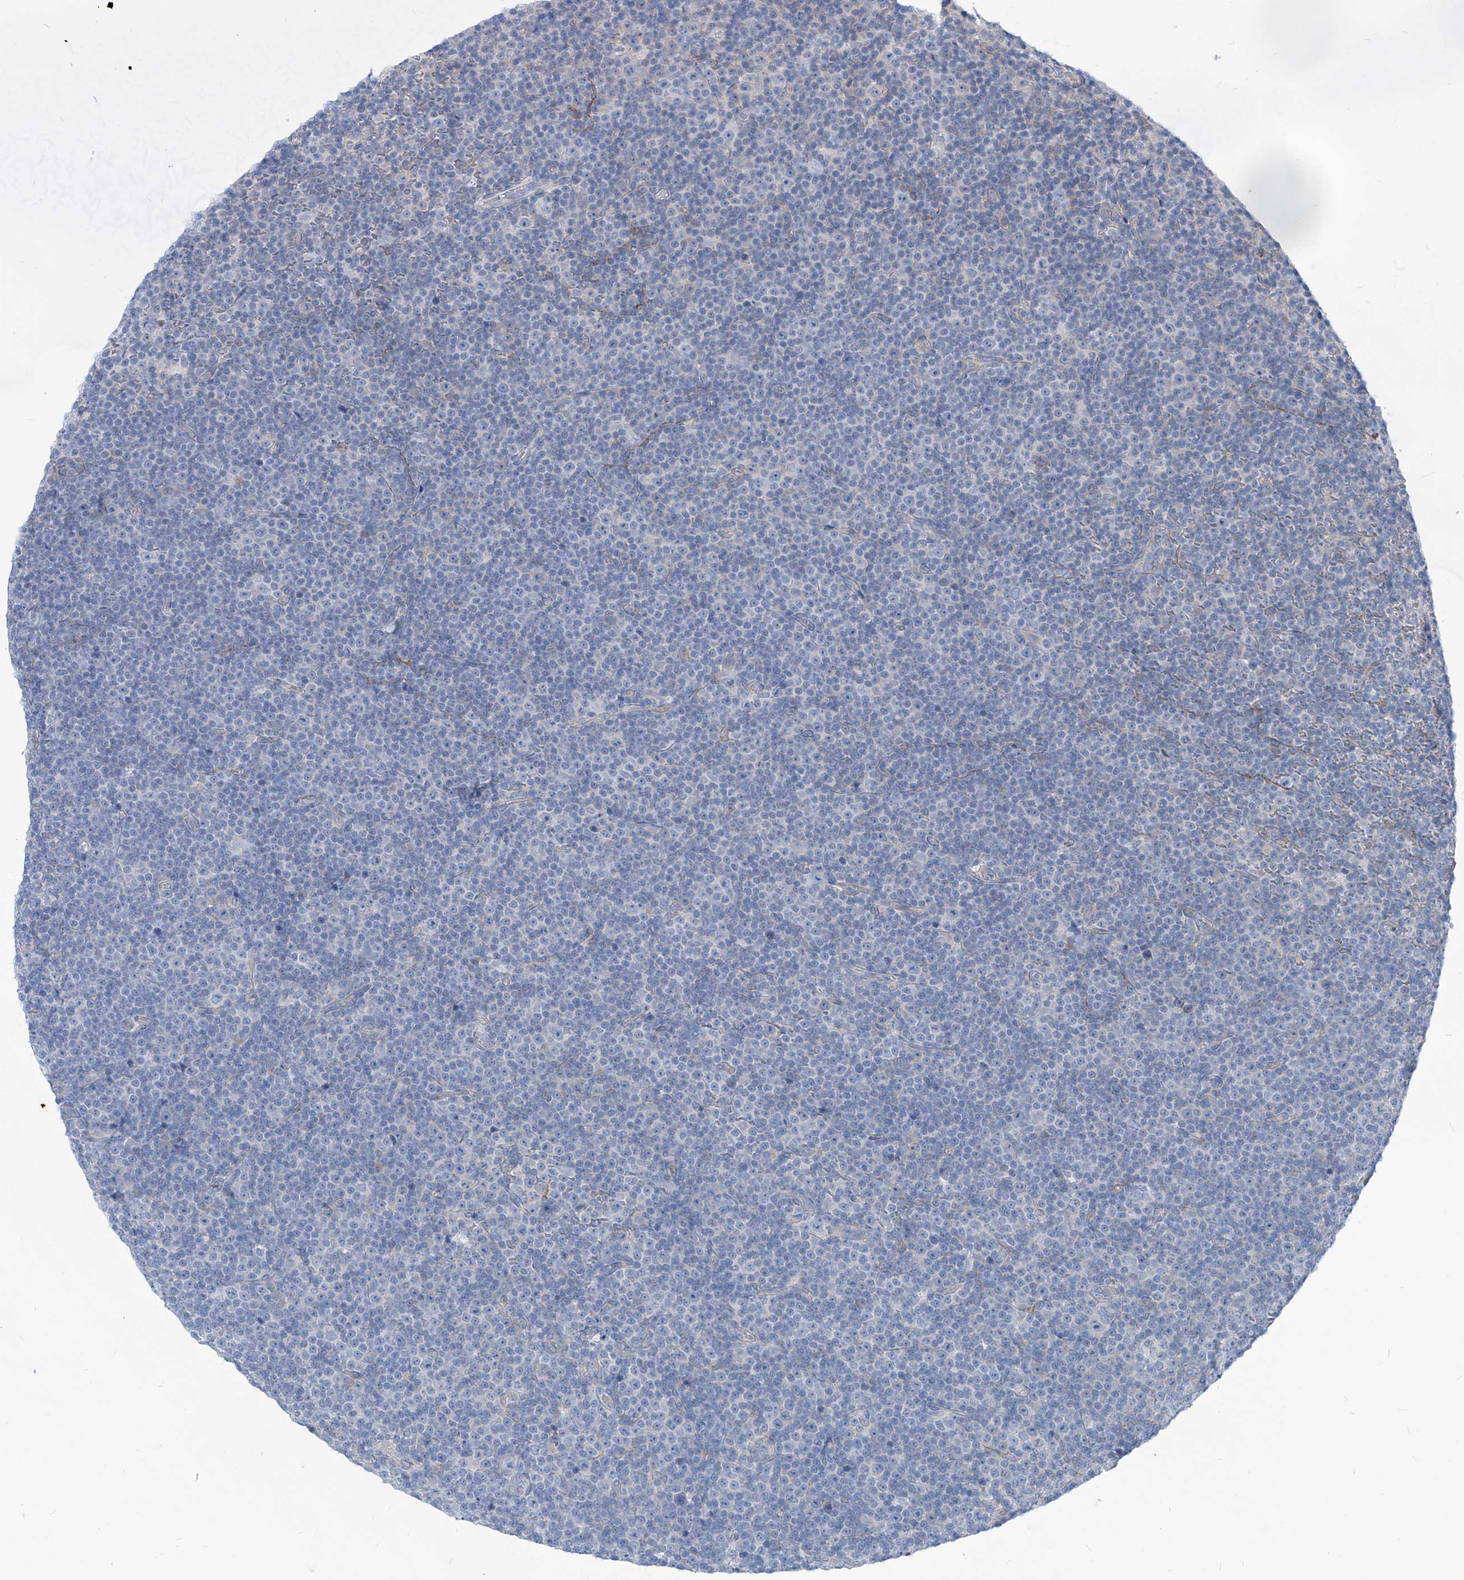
{"staining": {"intensity": "negative", "quantity": "none", "location": "none"}, "tissue": "lymphoma", "cell_type": "Tumor cells", "image_type": "cancer", "snomed": [{"axis": "morphology", "description": "Malignant lymphoma, non-Hodgkin's type, Low grade"}, {"axis": "topography", "description": "Lymph node"}], "caption": "Histopathology image shows no significant protein positivity in tumor cells of low-grade malignant lymphoma, non-Hodgkin's type.", "gene": "AKAP10", "patient": {"sex": "female", "age": 67}}